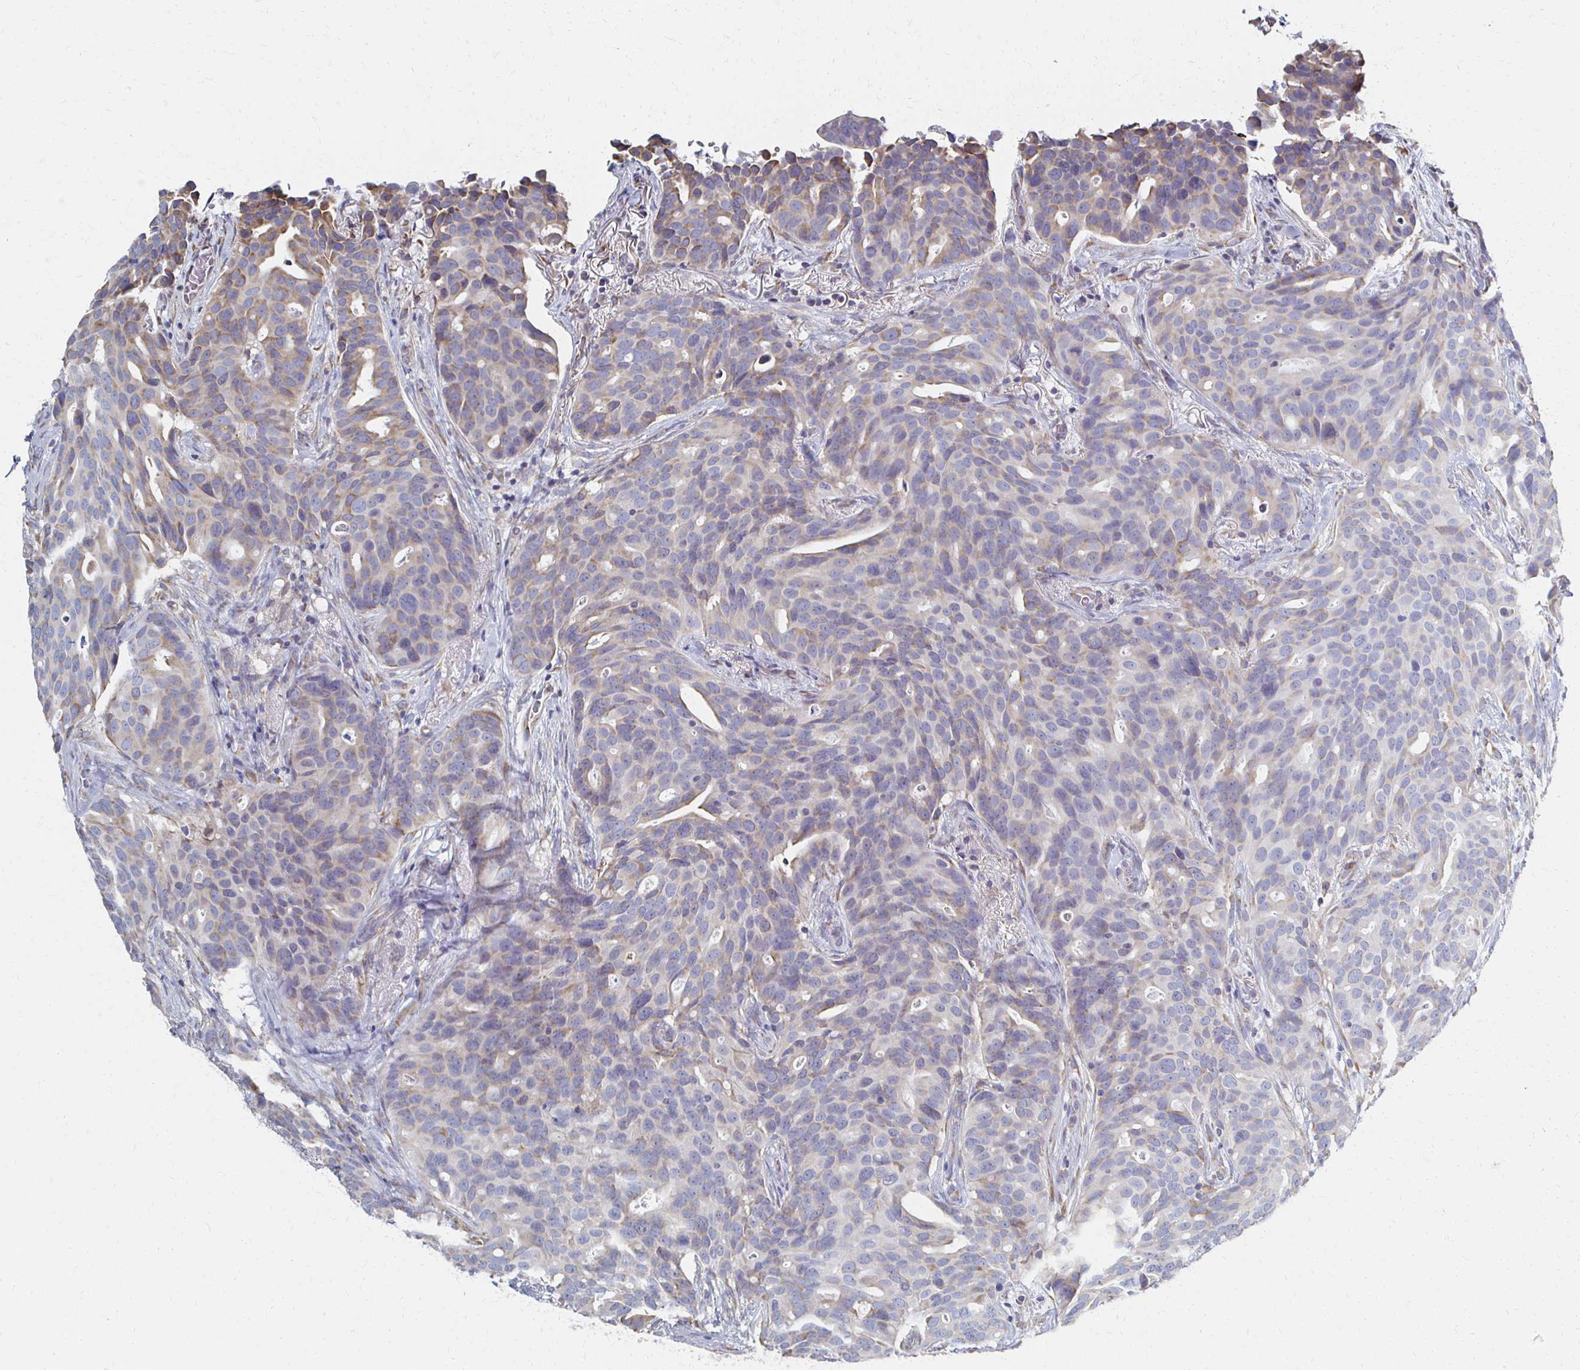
{"staining": {"intensity": "weak", "quantity": "<25%", "location": "cytoplasmic/membranous"}, "tissue": "breast cancer", "cell_type": "Tumor cells", "image_type": "cancer", "snomed": [{"axis": "morphology", "description": "Duct carcinoma"}, {"axis": "topography", "description": "Breast"}], "caption": "The image reveals no staining of tumor cells in breast cancer (infiltrating ductal carcinoma).", "gene": "ATP1A3", "patient": {"sex": "female", "age": 54}}